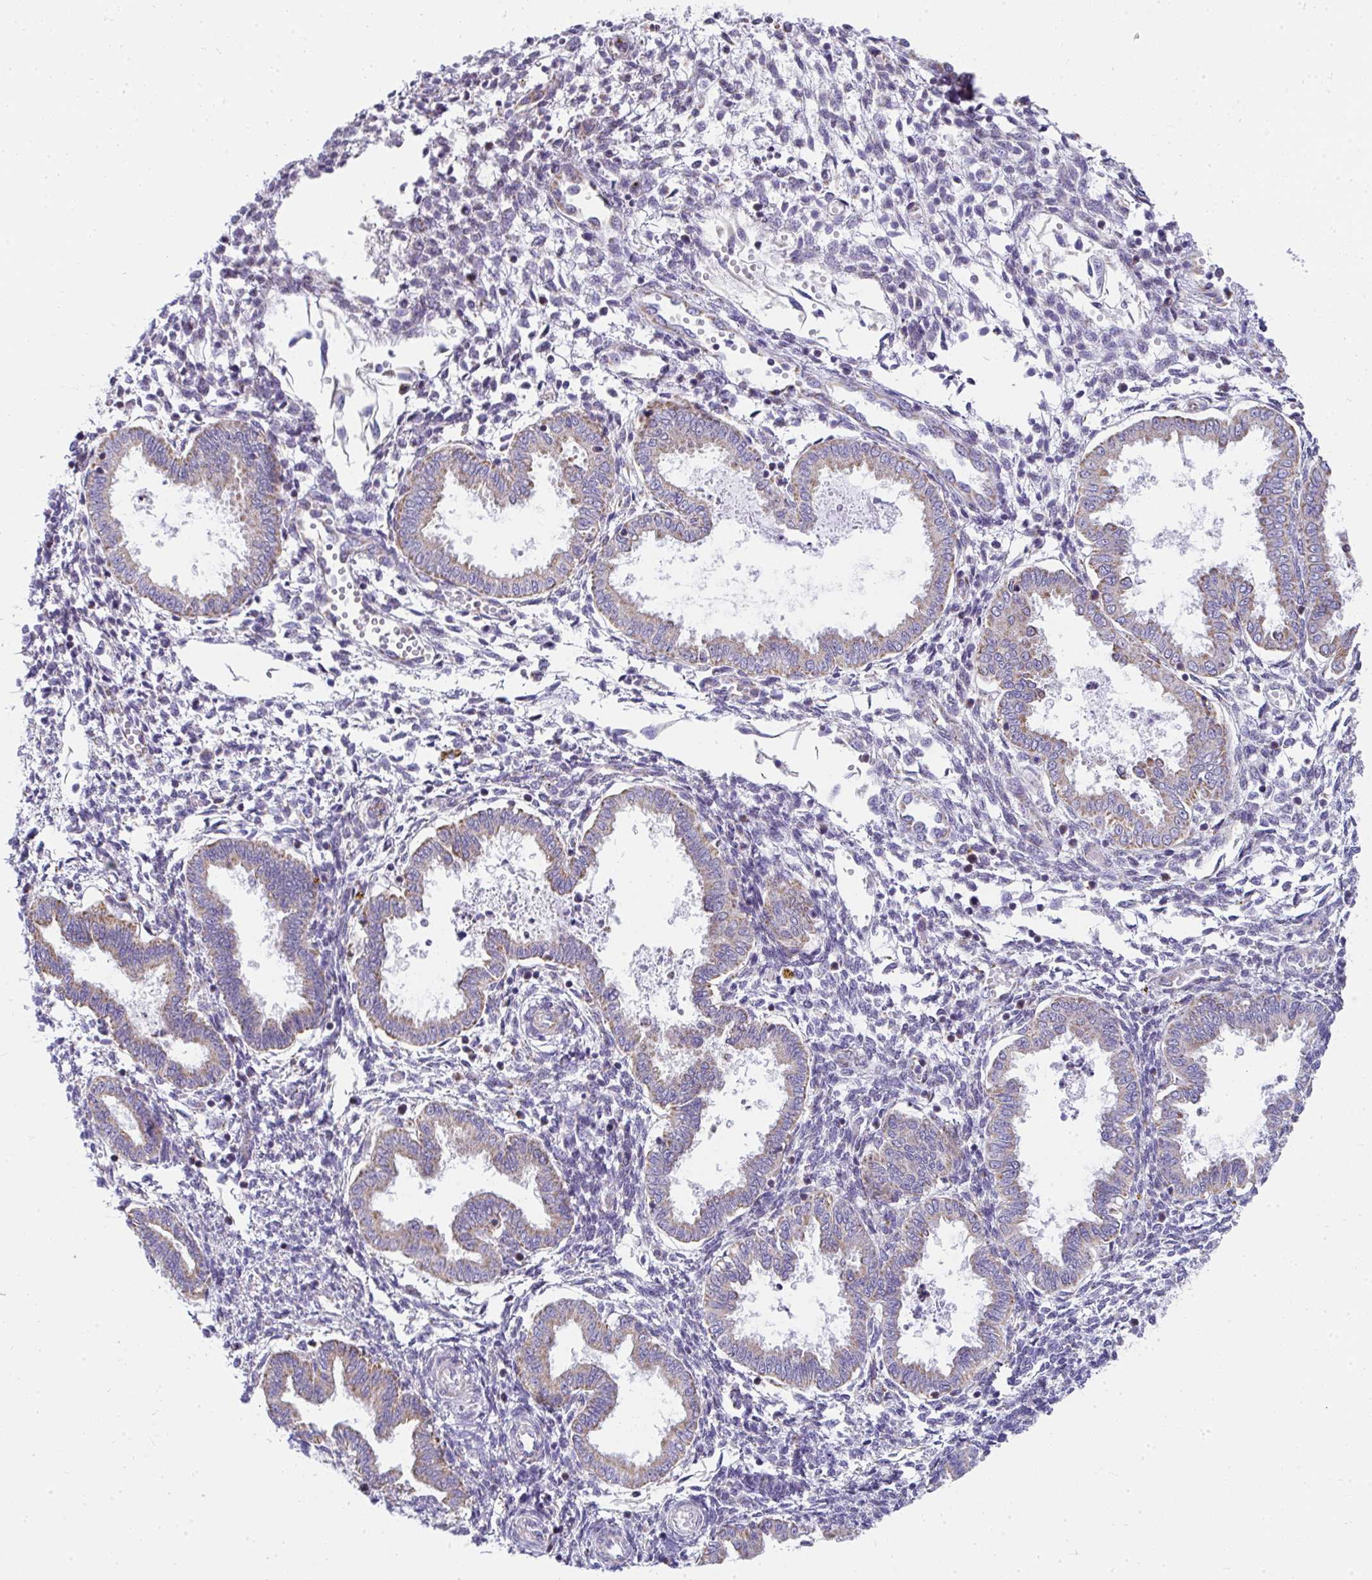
{"staining": {"intensity": "negative", "quantity": "none", "location": "none"}, "tissue": "endometrium", "cell_type": "Cells in endometrial stroma", "image_type": "normal", "snomed": [{"axis": "morphology", "description": "Normal tissue, NOS"}, {"axis": "topography", "description": "Endometrium"}], "caption": "Immunohistochemistry (IHC) photomicrograph of normal human endometrium stained for a protein (brown), which reveals no positivity in cells in endometrial stroma.", "gene": "SLC6A1", "patient": {"sex": "female", "age": 33}}